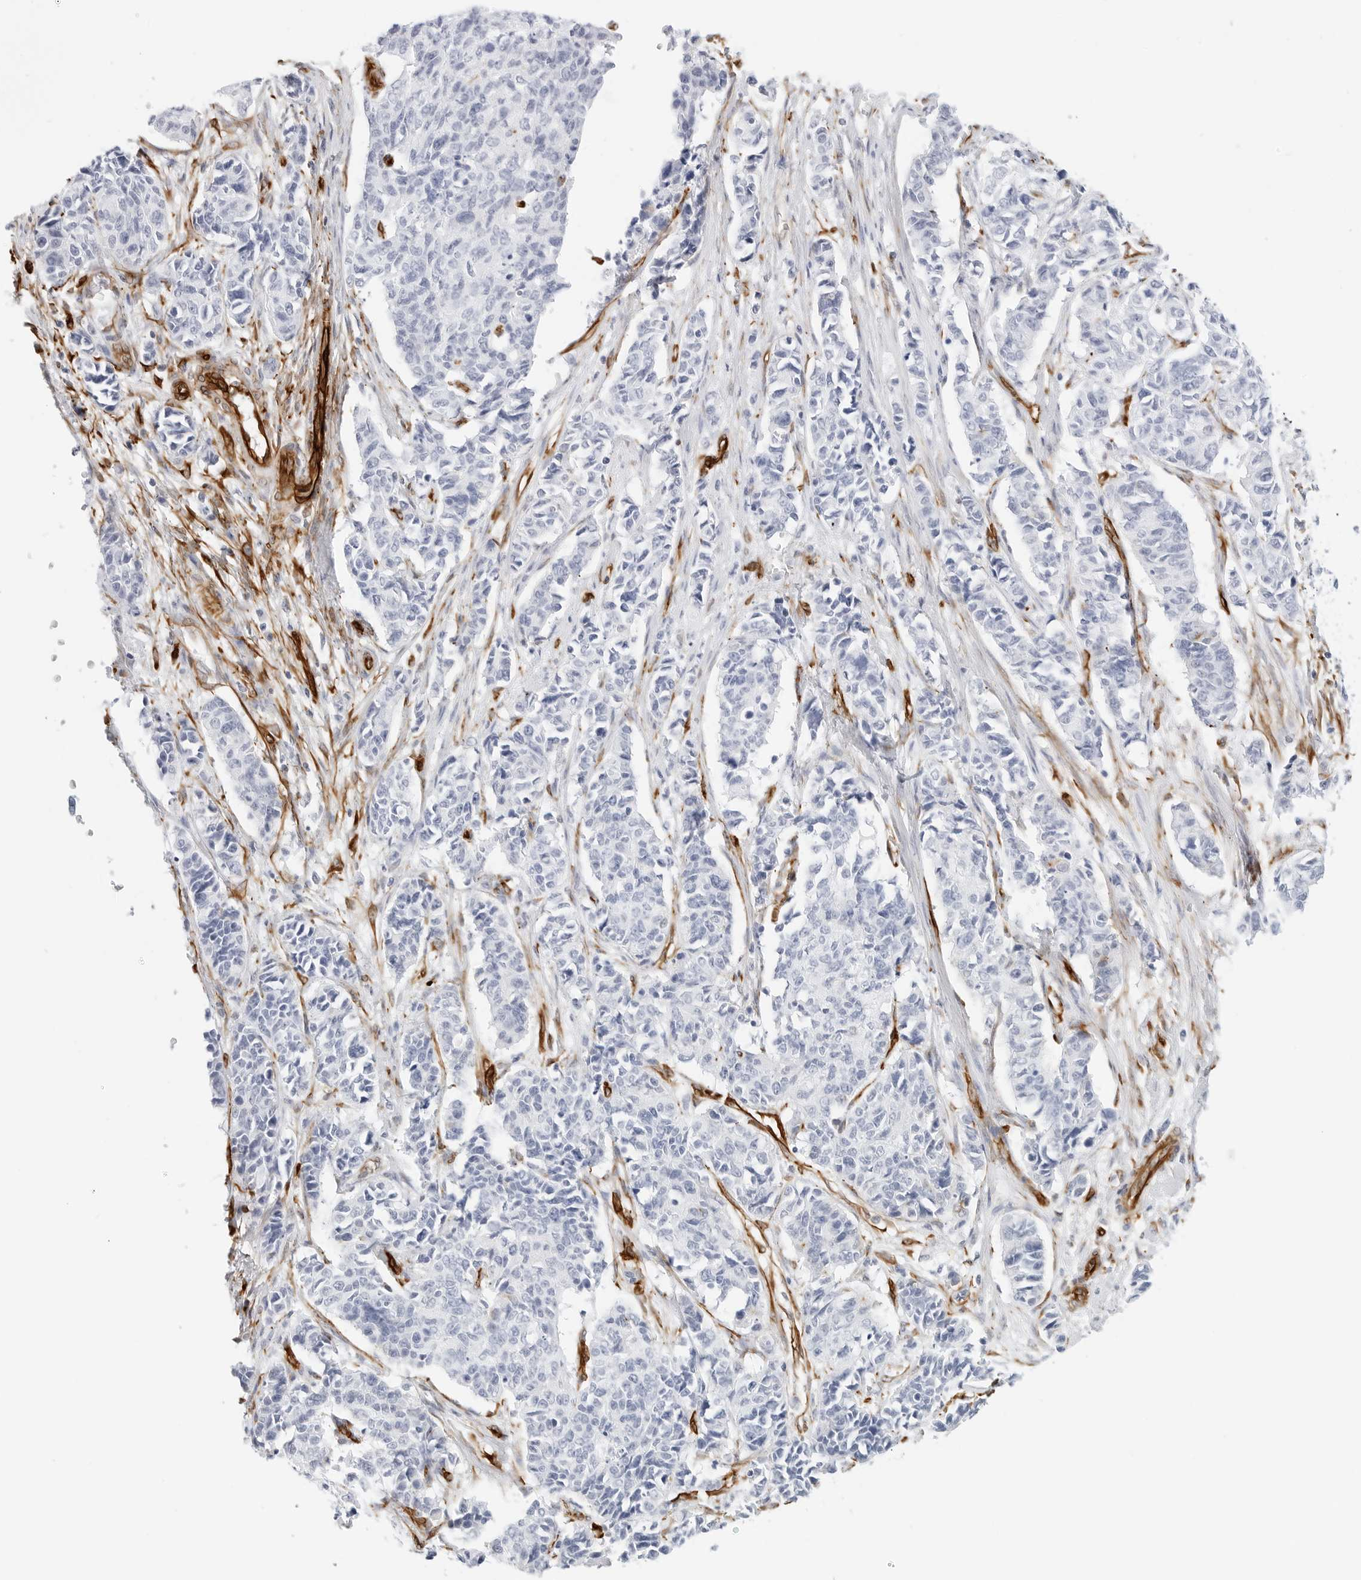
{"staining": {"intensity": "negative", "quantity": "none", "location": "none"}, "tissue": "cervical cancer", "cell_type": "Tumor cells", "image_type": "cancer", "snomed": [{"axis": "morphology", "description": "Normal tissue, NOS"}, {"axis": "morphology", "description": "Squamous cell carcinoma, NOS"}, {"axis": "topography", "description": "Cervix"}], "caption": "Tumor cells are negative for brown protein staining in cervical cancer.", "gene": "NES", "patient": {"sex": "female", "age": 35}}